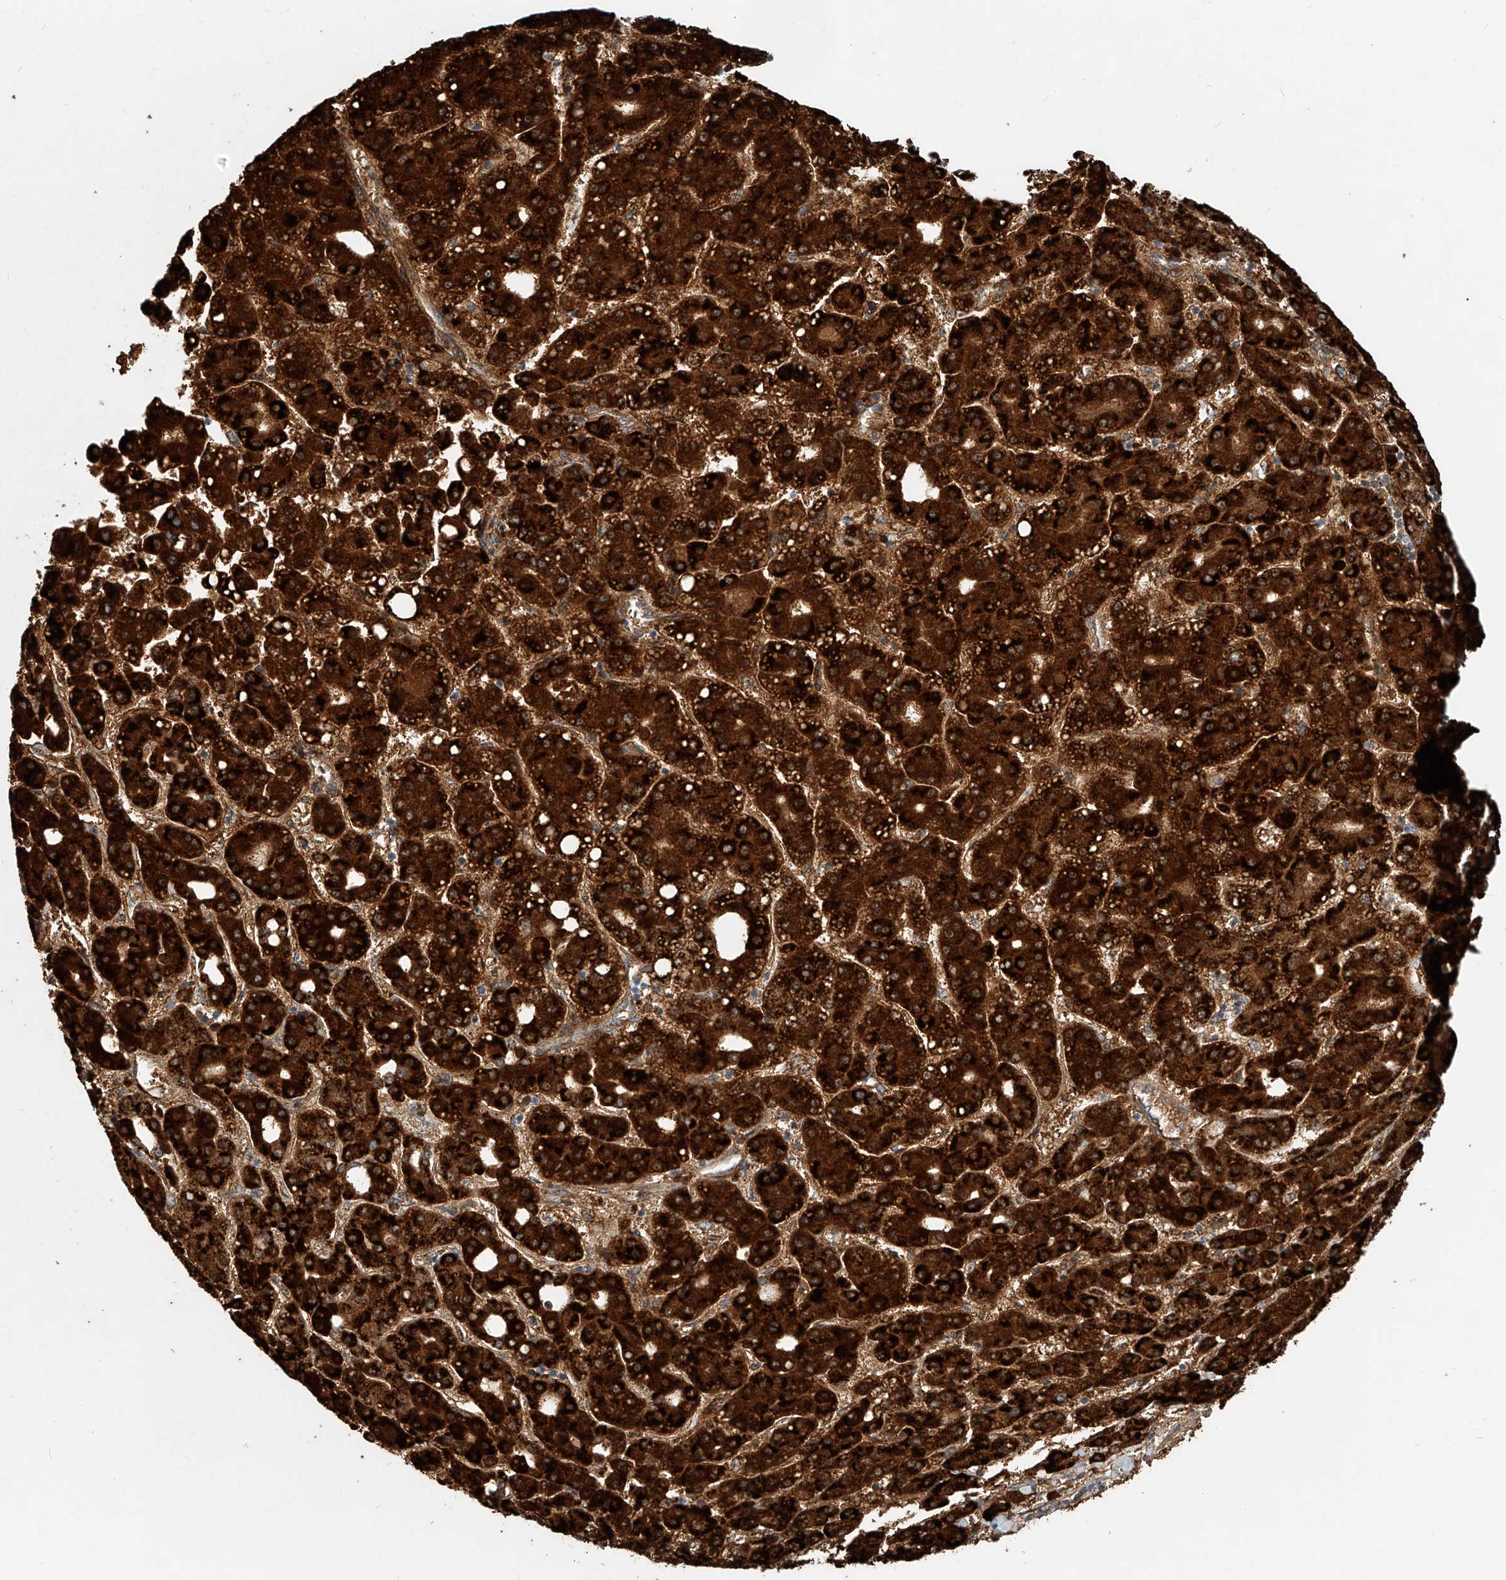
{"staining": {"intensity": "strong", "quantity": ">75%", "location": "cytoplasmic/membranous"}, "tissue": "liver cancer", "cell_type": "Tumor cells", "image_type": "cancer", "snomed": [{"axis": "morphology", "description": "Carcinoma, Hepatocellular, NOS"}, {"axis": "topography", "description": "Liver"}], "caption": "Protein analysis of liver hepatocellular carcinoma tissue demonstrates strong cytoplasmic/membranous positivity in approximately >75% of tumor cells.", "gene": "PTPRA", "patient": {"sex": "male", "age": 65}}